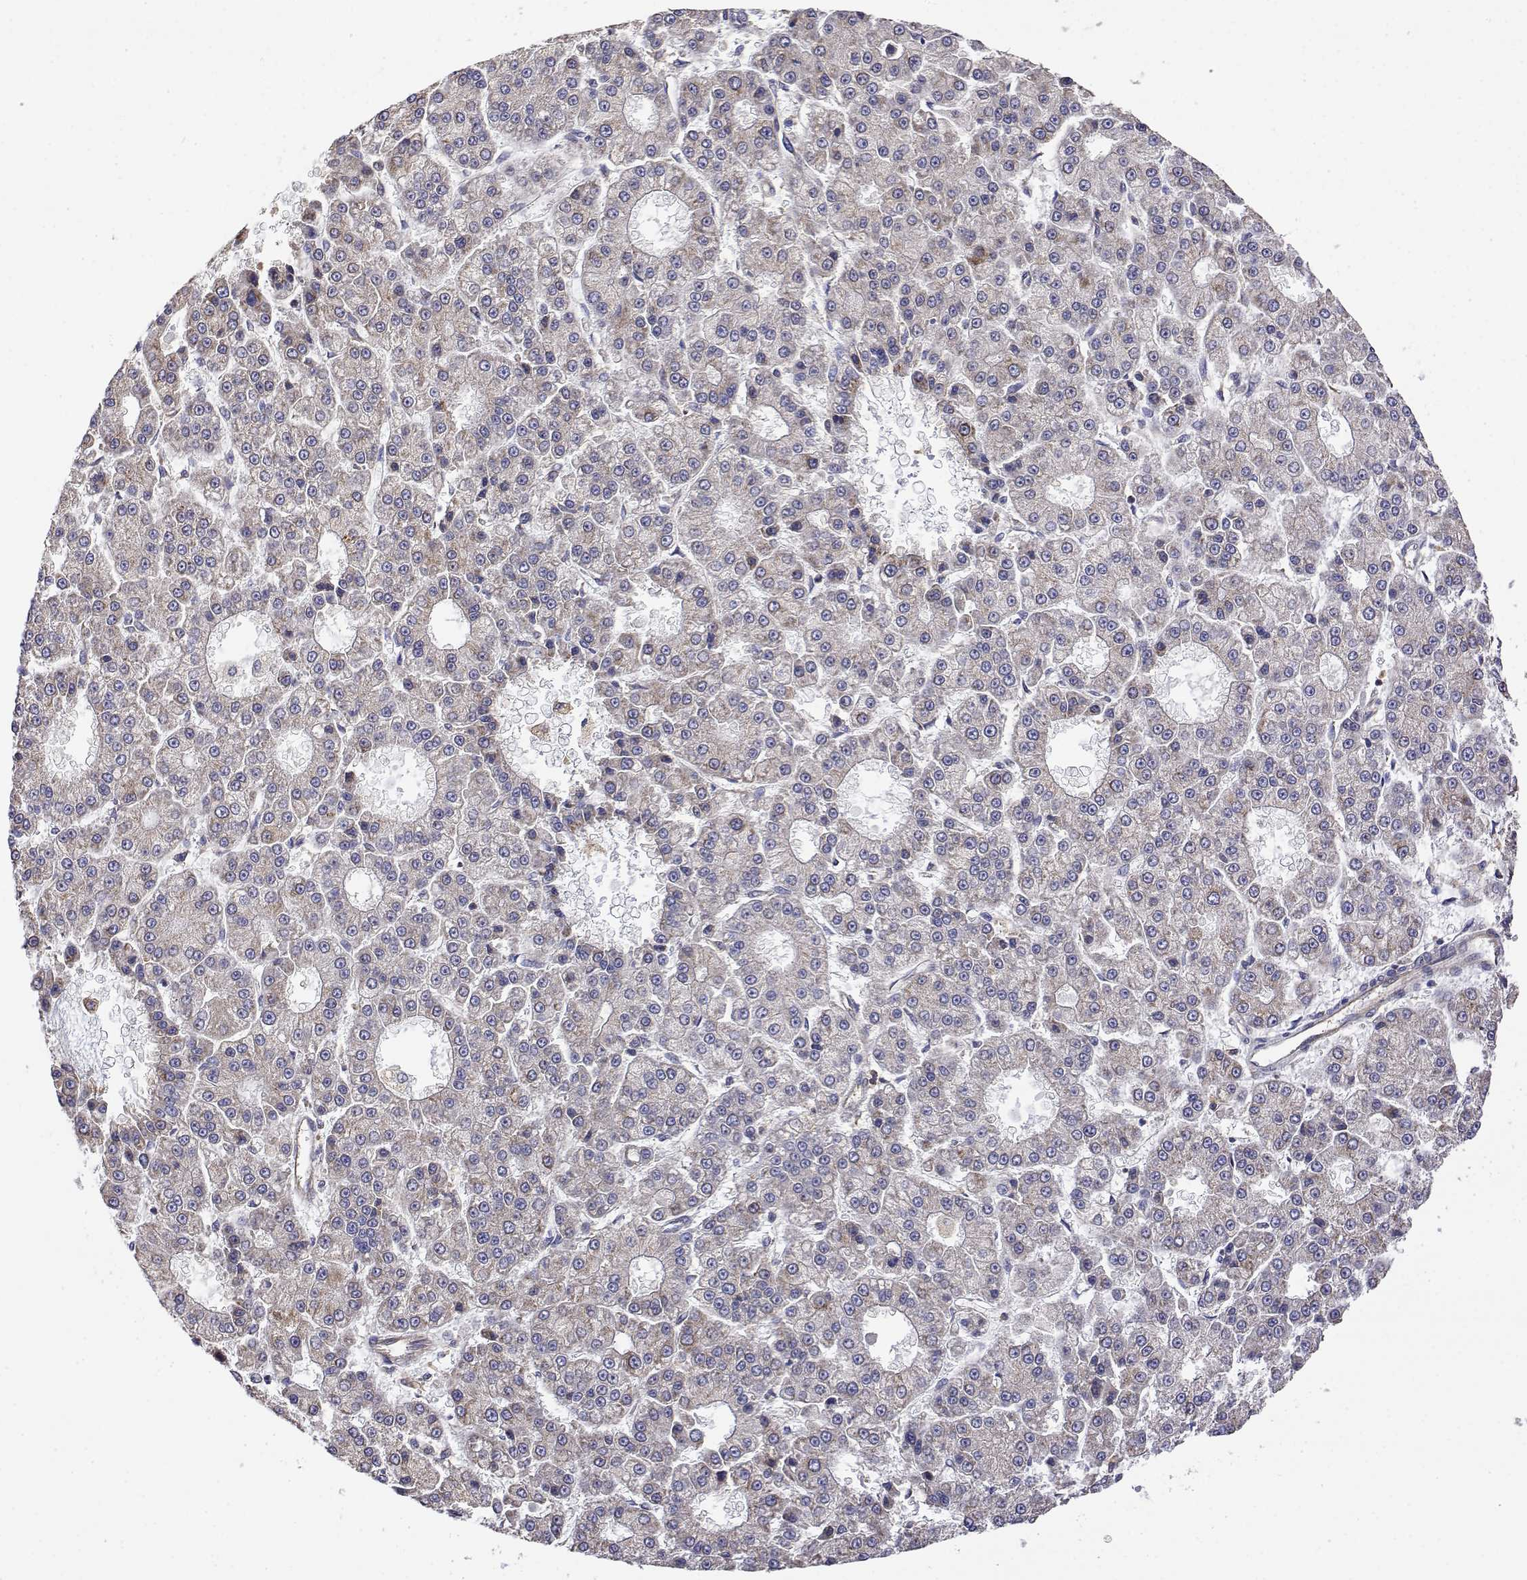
{"staining": {"intensity": "negative", "quantity": "none", "location": "none"}, "tissue": "liver cancer", "cell_type": "Tumor cells", "image_type": "cancer", "snomed": [{"axis": "morphology", "description": "Carcinoma, Hepatocellular, NOS"}, {"axis": "topography", "description": "Liver"}], "caption": "Immunohistochemistry image of neoplastic tissue: hepatocellular carcinoma (liver) stained with DAB reveals no significant protein expression in tumor cells.", "gene": "EEF1G", "patient": {"sex": "male", "age": 70}}